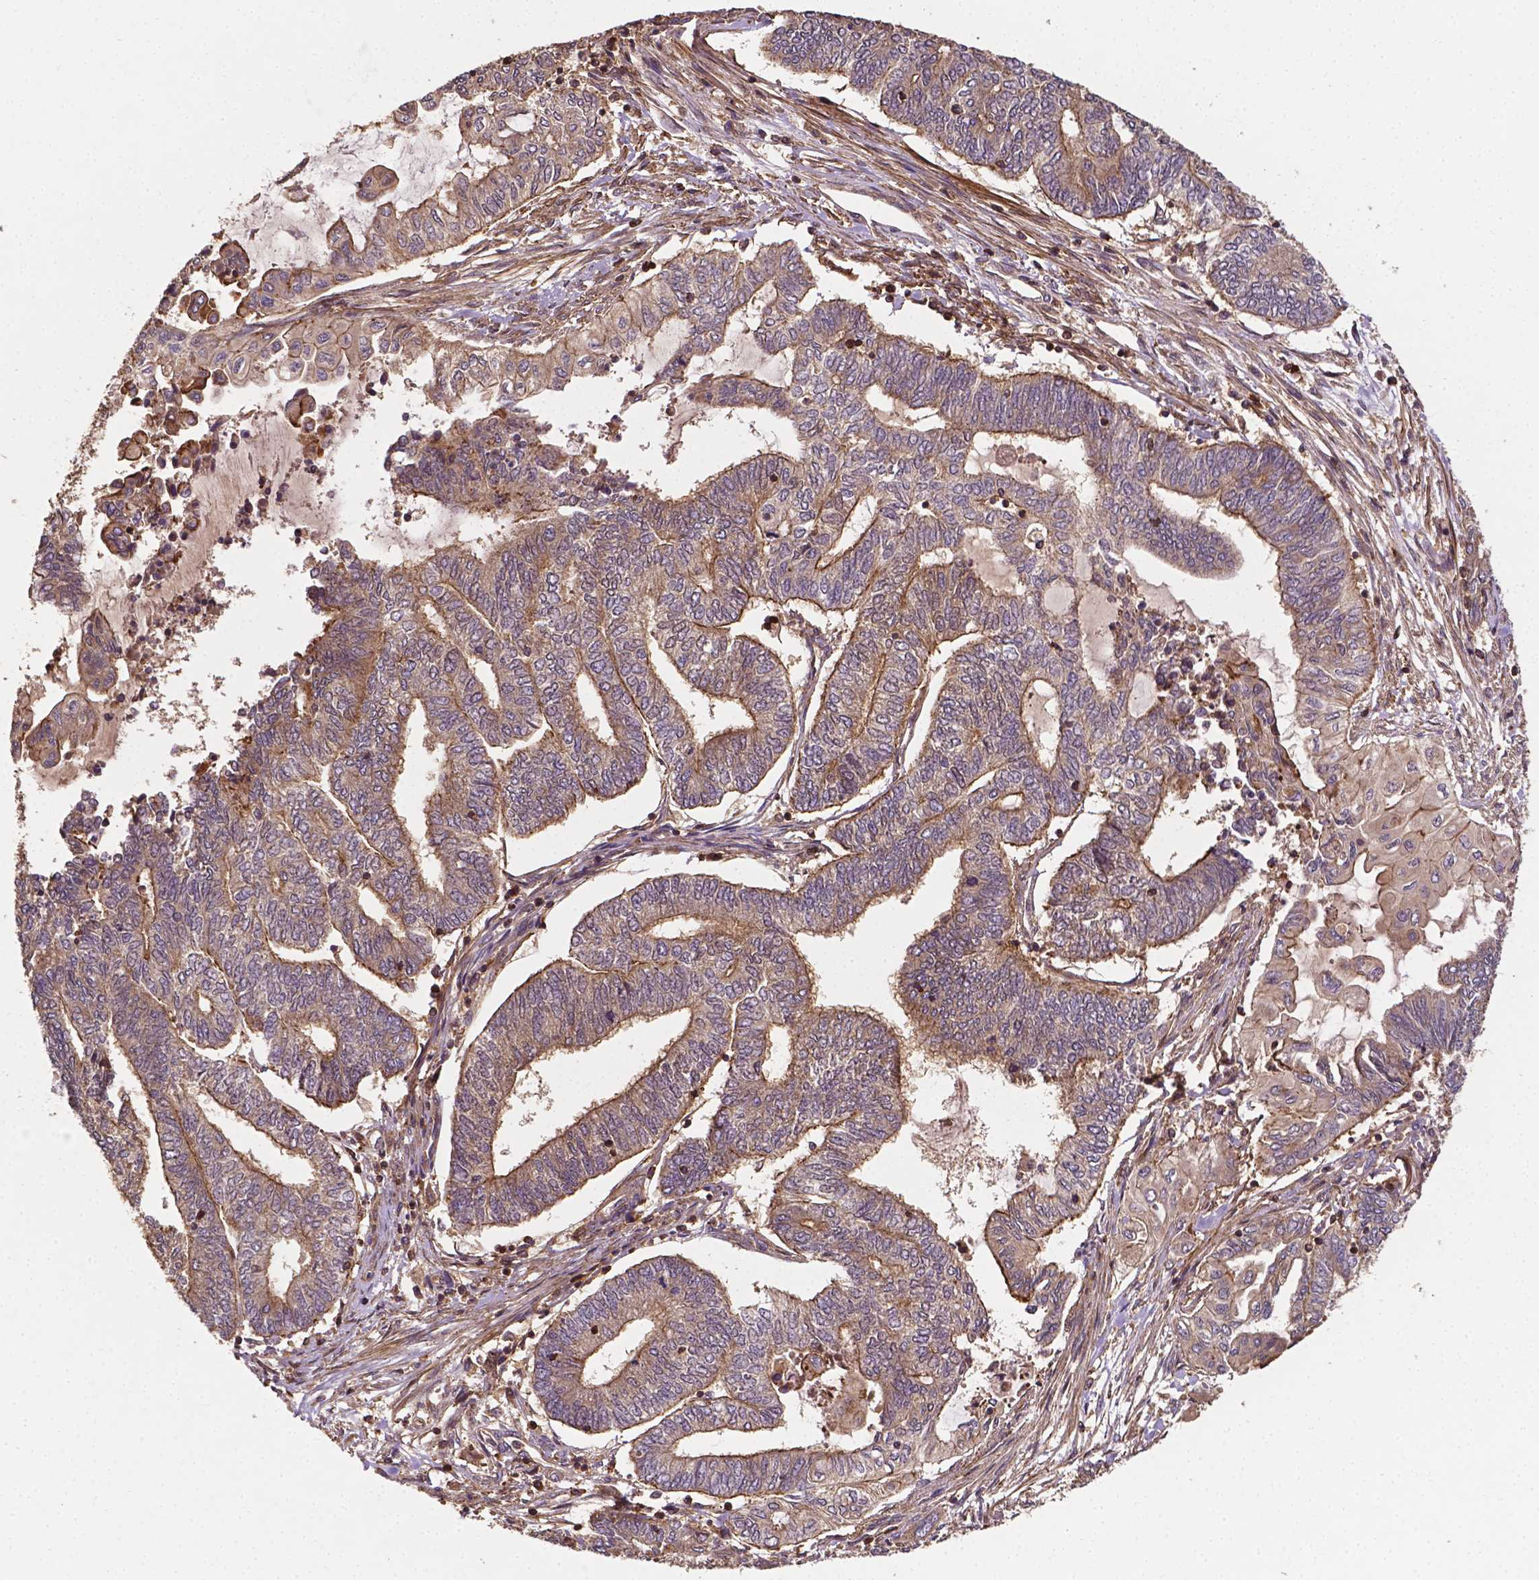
{"staining": {"intensity": "moderate", "quantity": "<25%", "location": "cytoplasmic/membranous"}, "tissue": "endometrial cancer", "cell_type": "Tumor cells", "image_type": "cancer", "snomed": [{"axis": "morphology", "description": "Adenocarcinoma, NOS"}, {"axis": "topography", "description": "Uterus"}, {"axis": "topography", "description": "Endometrium"}], "caption": "High-power microscopy captured an immunohistochemistry (IHC) histopathology image of adenocarcinoma (endometrial), revealing moderate cytoplasmic/membranous staining in about <25% of tumor cells. (DAB = brown stain, brightfield microscopy at high magnification).", "gene": "ZMYND19", "patient": {"sex": "female", "age": 70}}